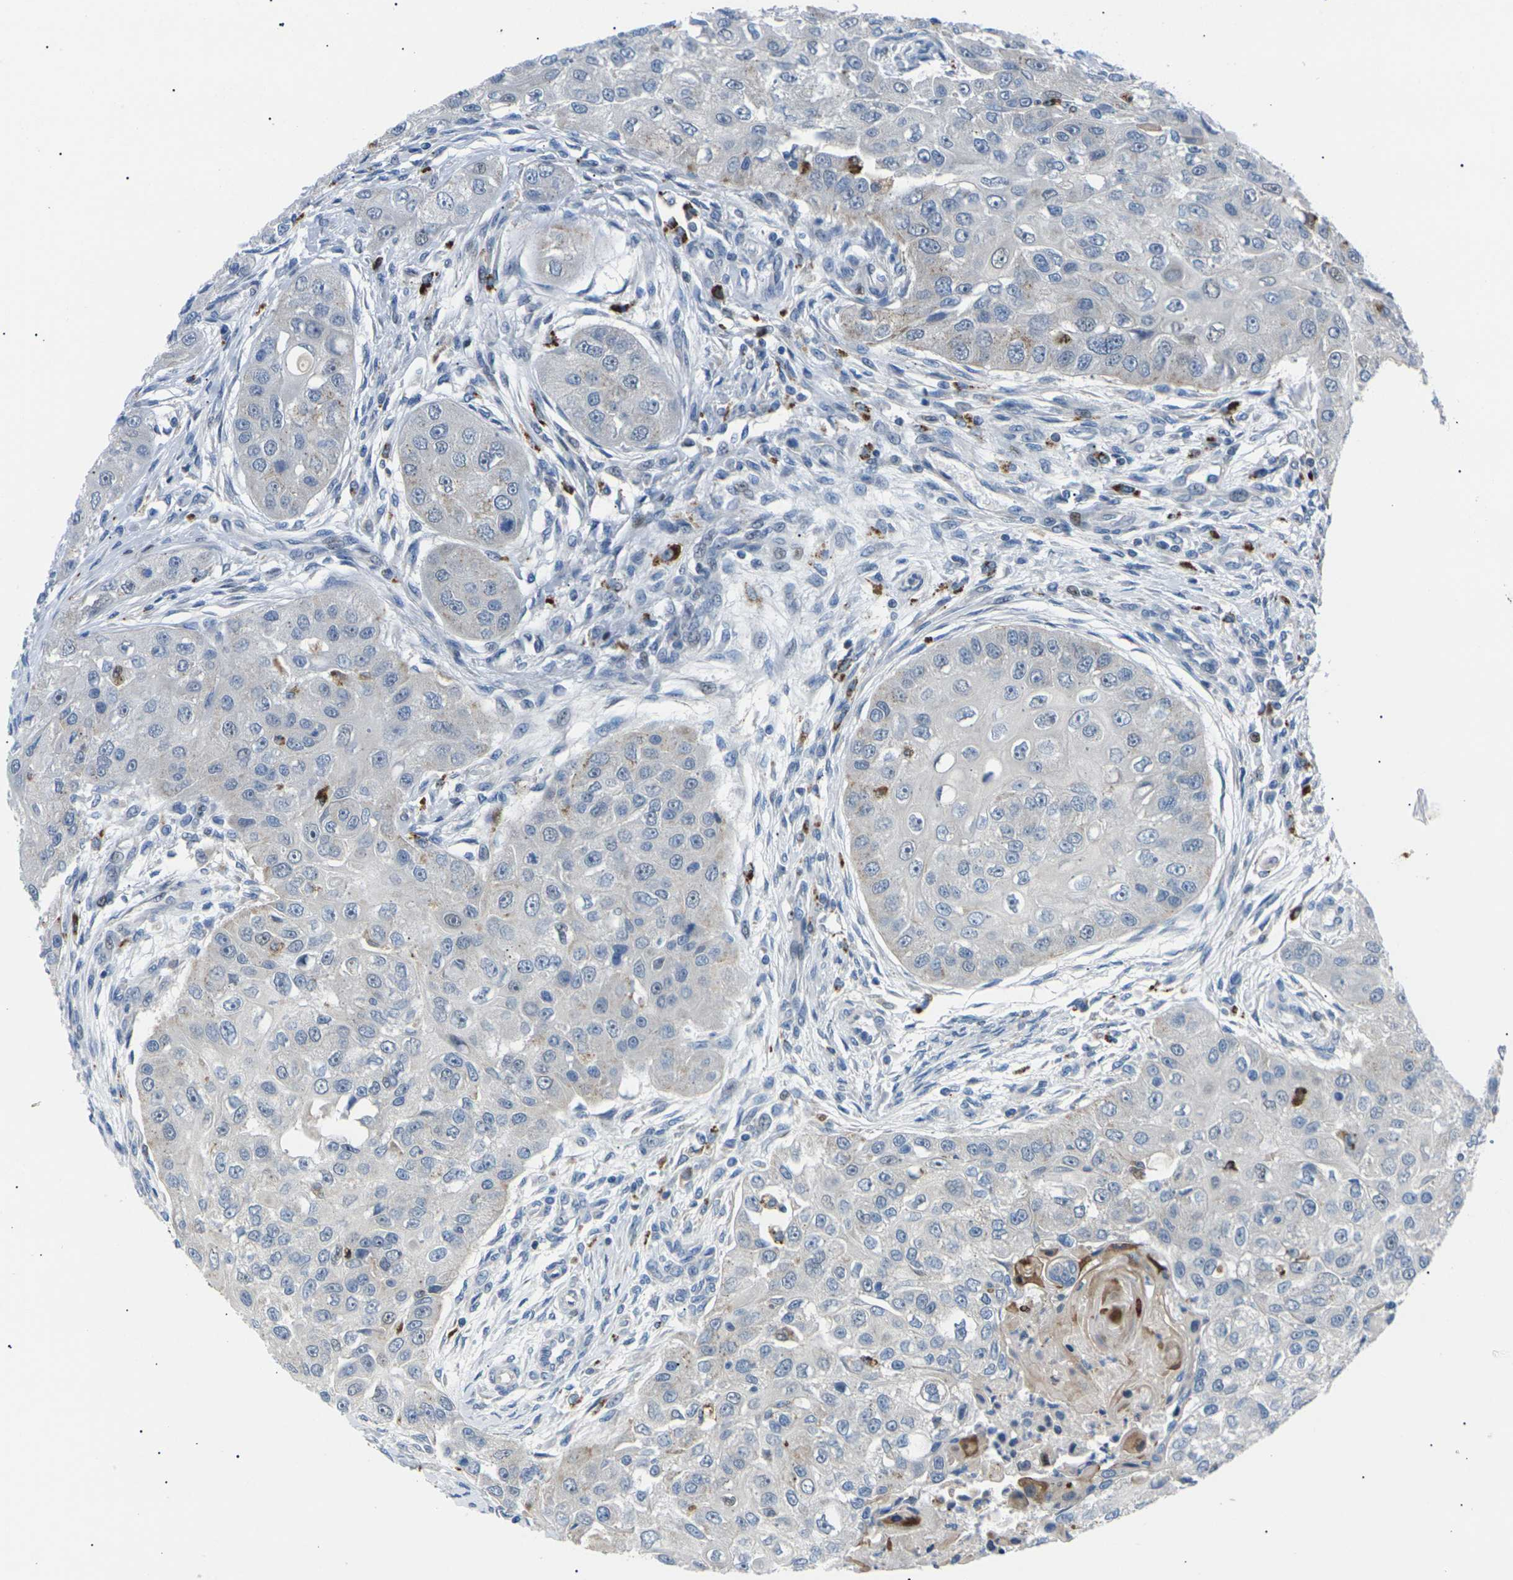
{"staining": {"intensity": "moderate", "quantity": "<25%", "location": "cytoplasmic/membranous"}, "tissue": "head and neck cancer", "cell_type": "Tumor cells", "image_type": "cancer", "snomed": [{"axis": "morphology", "description": "Normal tissue, NOS"}, {"axis": "morphology", "description": "Squamous cell carcinoma, NOS"}, {"axis": "topography", "description": "Skeletal muscle"}, {"axis": "topography", "description": "Head-Neck"}], "caption": "Brown immunohistochemical staining in human squamous cell carcinoma (head and neck) displays moderate cytoplasmic/membranous positivity in about <25% of tumor cells.", "gene": "RPS6KA3", "patient": {"sex": "male", "age": 51}}